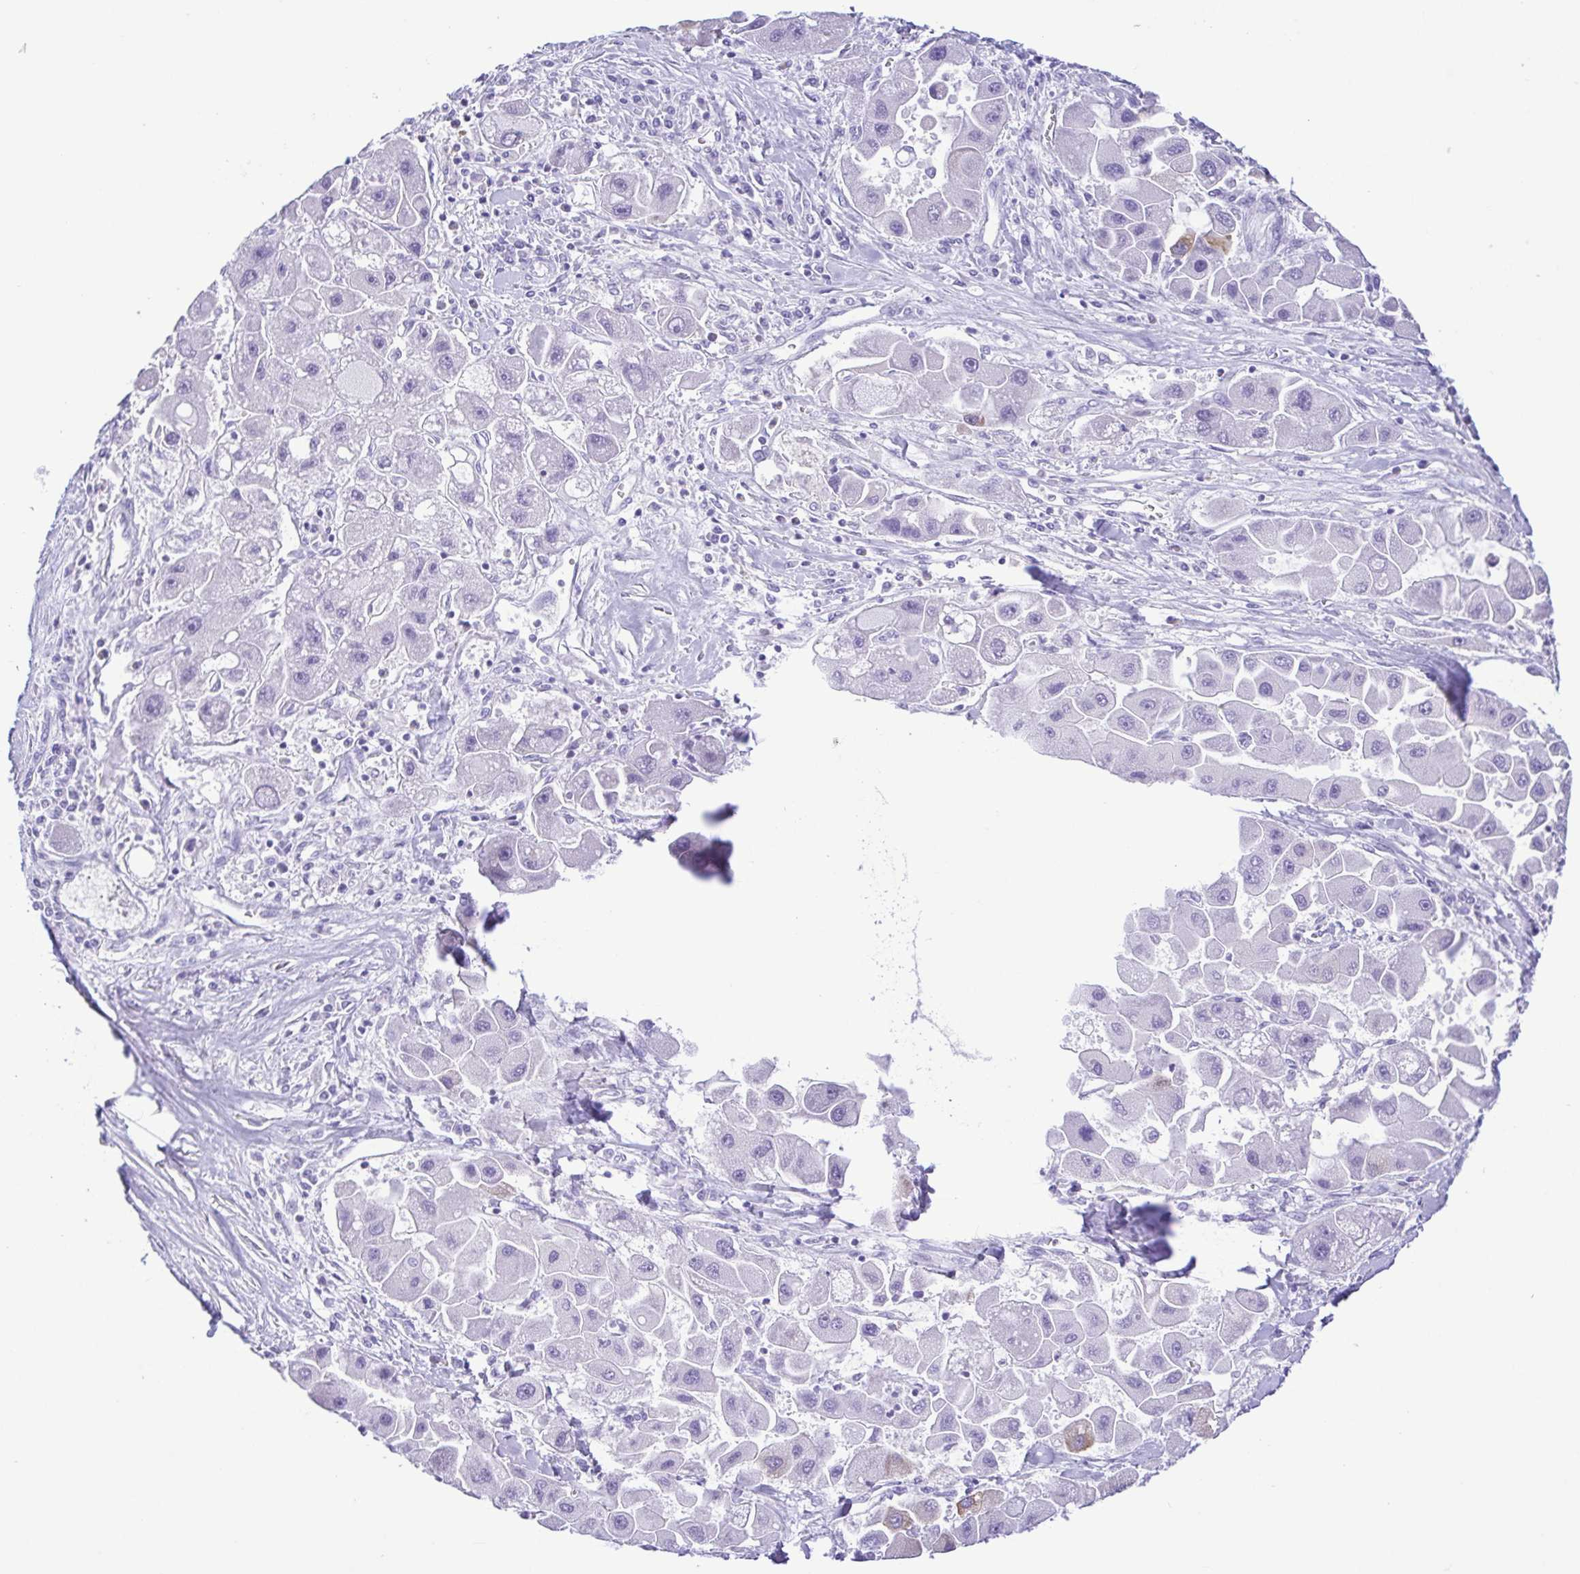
{"staining": {"intensity": "negative", "quantity": "none", "location": "none"}, "tissue": "liver cancer", "cell_type": "Tumor cells", "image_type": "cancer", "snomed": [{"axis": "morphology", "description": "Carcinoma, Hepatocellular, NOS"}, {"axis": "topography", "description": "Liver"}], "caption": "A high-resolution micrograph shows immunohistochemistry (IHC) staining of hepatocellular carcinoma (liver), which demonstrates no significant expression in tumor cells.", "gene": "GPR182", "patient": {"sex": "male", "age": 24}}